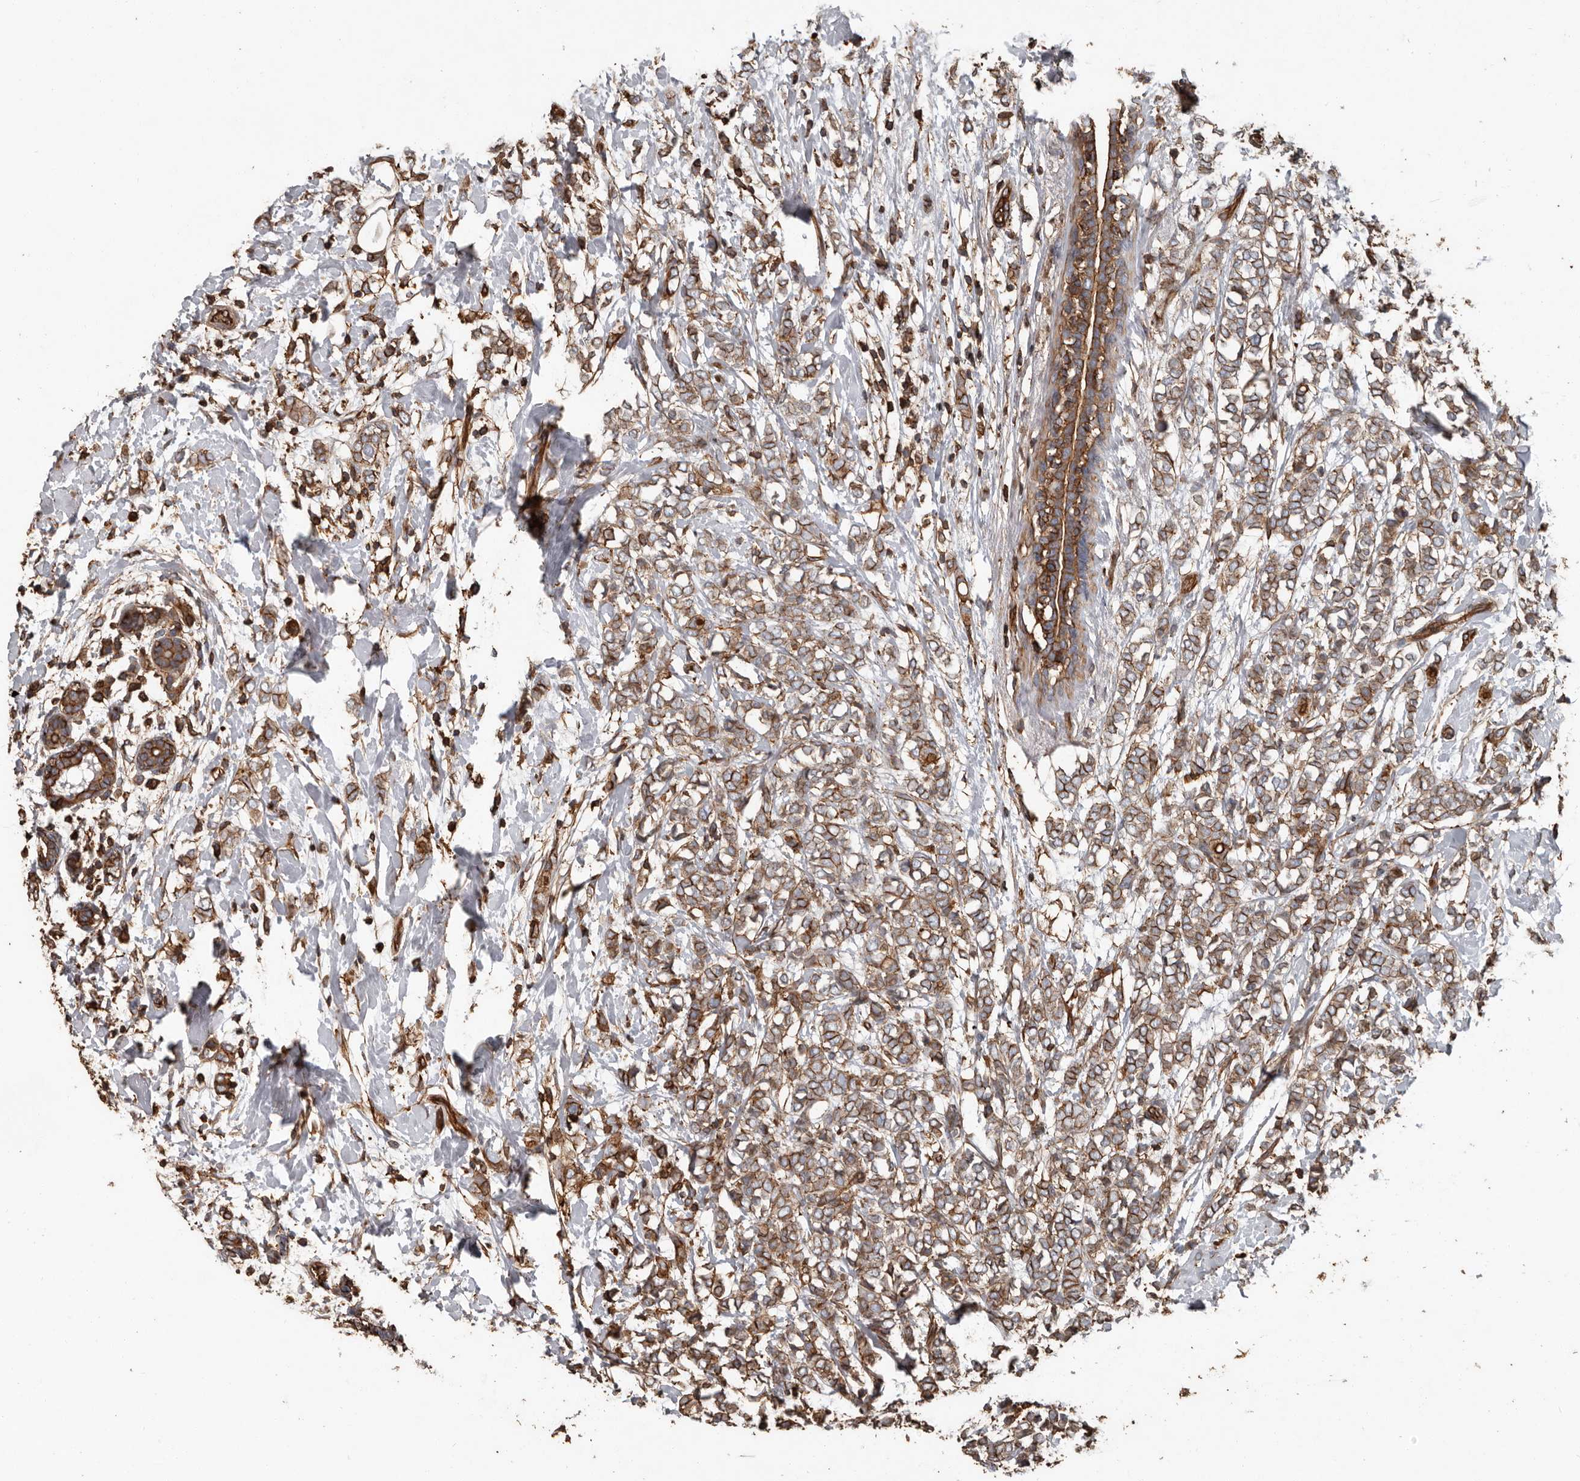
{"staining": {"intensity": "moderate", "quantity": ">75%", "location": "cytoplasmic/membranous"}, "tissue": "breast cancer", "cell_type": "Tumor cells", "image_type": "cancer", "snomed": [{"axis": "morphology", "description": "Normal tissue, NOS"}, {"axis": "morphology", "description": "Lobular carcinoma"}, {"axis": "topography", "description": "Breast"}], "caption": "High-magnification brightfield microscopy of breast lobular carcinoma stained with DAB (3,3'-diaminobenzidine) (brown) and counterstained with hematoxylin (blue). tumor cells exhibit moderate cytoplasmic/membranous expression is identified in about>75% of cells.", "gene": "DENND6B", "patient": {"sex": "female", "age": 47}}